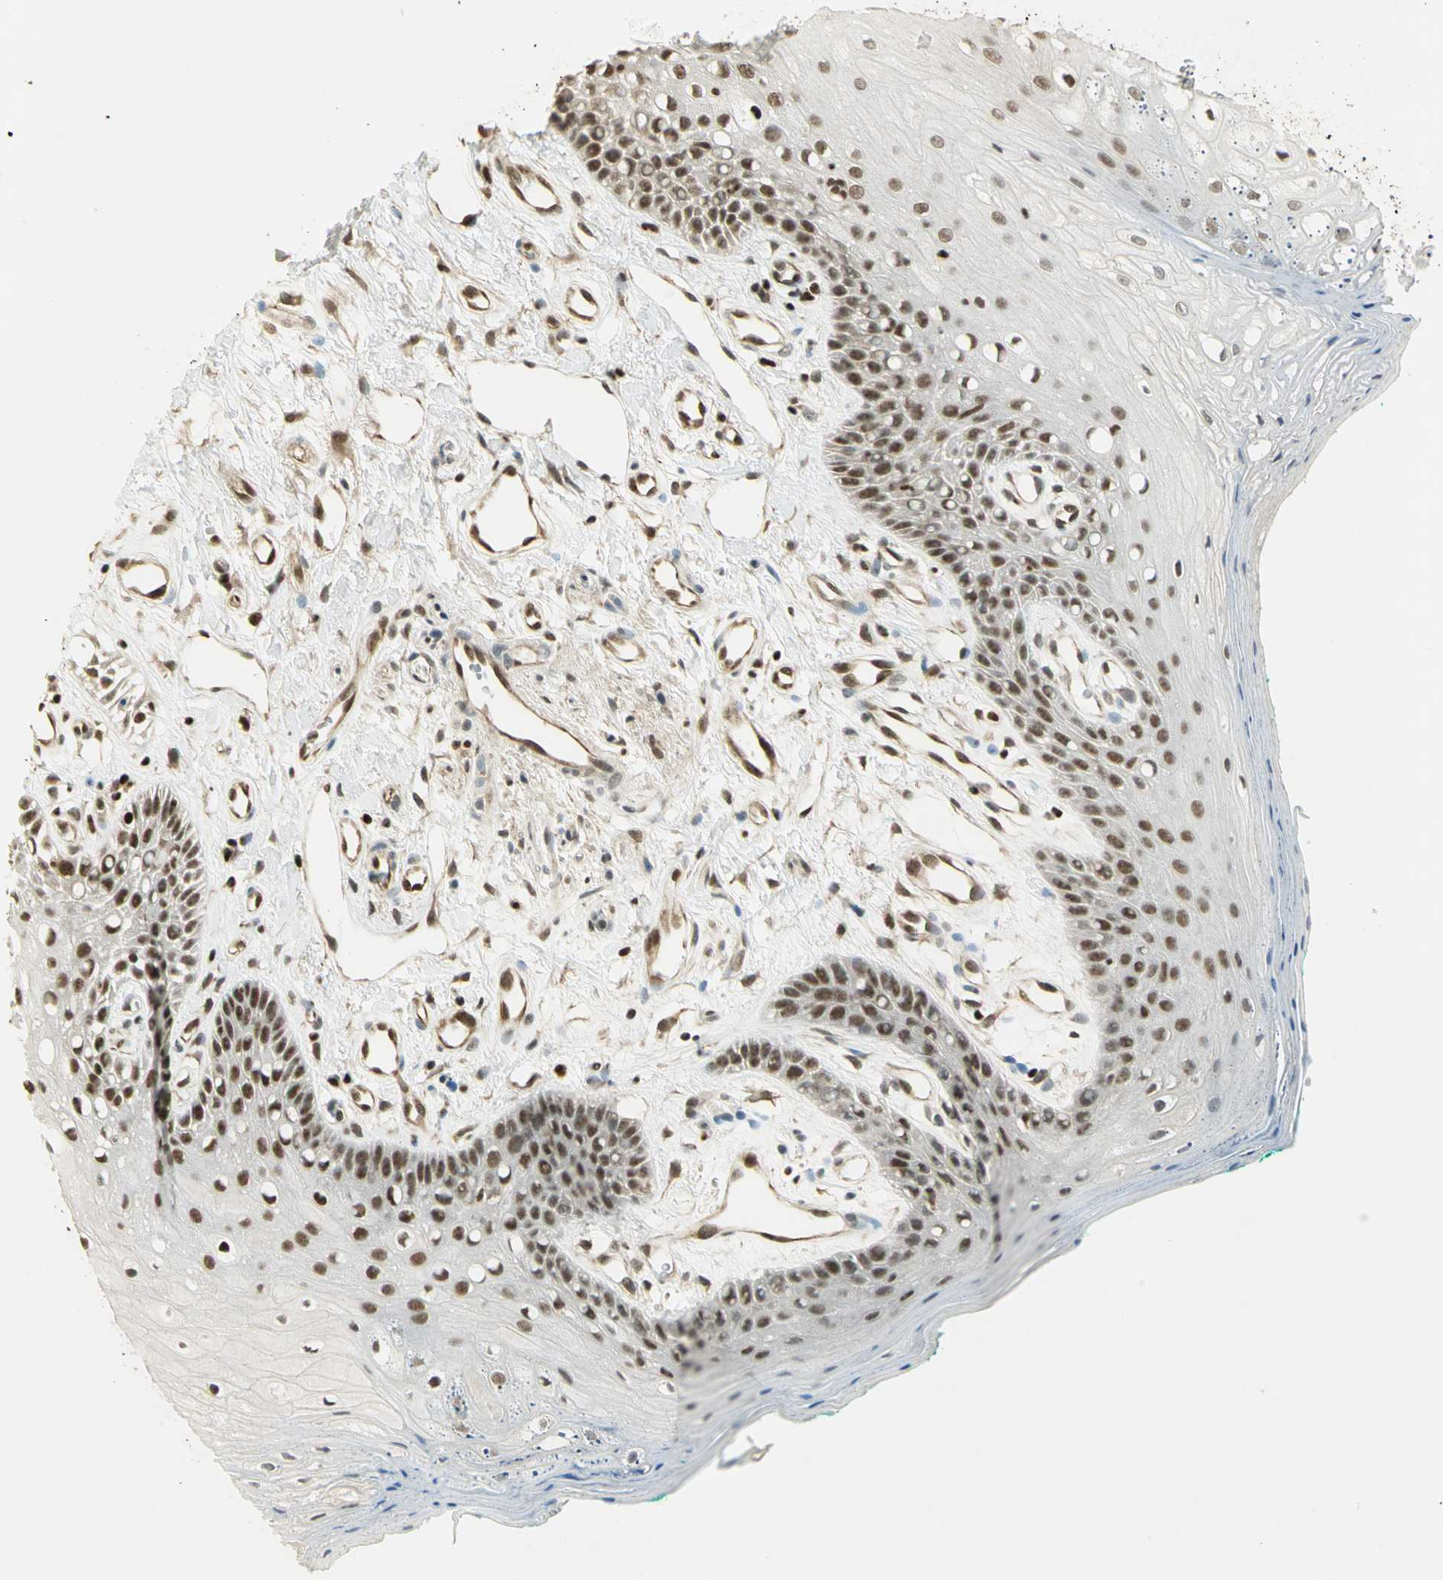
{"staining": {"intensity": "strong", "quantity": "25%-75%", "location": "nuclear"}, "tissue": "oral mucosa", "cell_type": "Squamous epithelial cells", "image_type": "normal", "snomed": [{"axis": "morphology", "description": "Normal tissue, NOS"}, {"axis": "morphology", "description": "Squamous cell carcinoma, NOS"}, {"axis": "topography", "description": "Skeletal muscle"}, {"axis": "topography", "description": "Oral tissue"}, {"axis": "topography", "description": "Head-Neck"}], "caption": "High-power microscopy captured an IHC histopathology image of benign oral mucosa, revealing strong nuclear positivity in approximately 25%-75% of squamous epithelial cells. (DAB = brown stain, brightfield microscopy at high magnification).", "gene": "ELF1", "patient": {"sex": "female", "age": 84}}